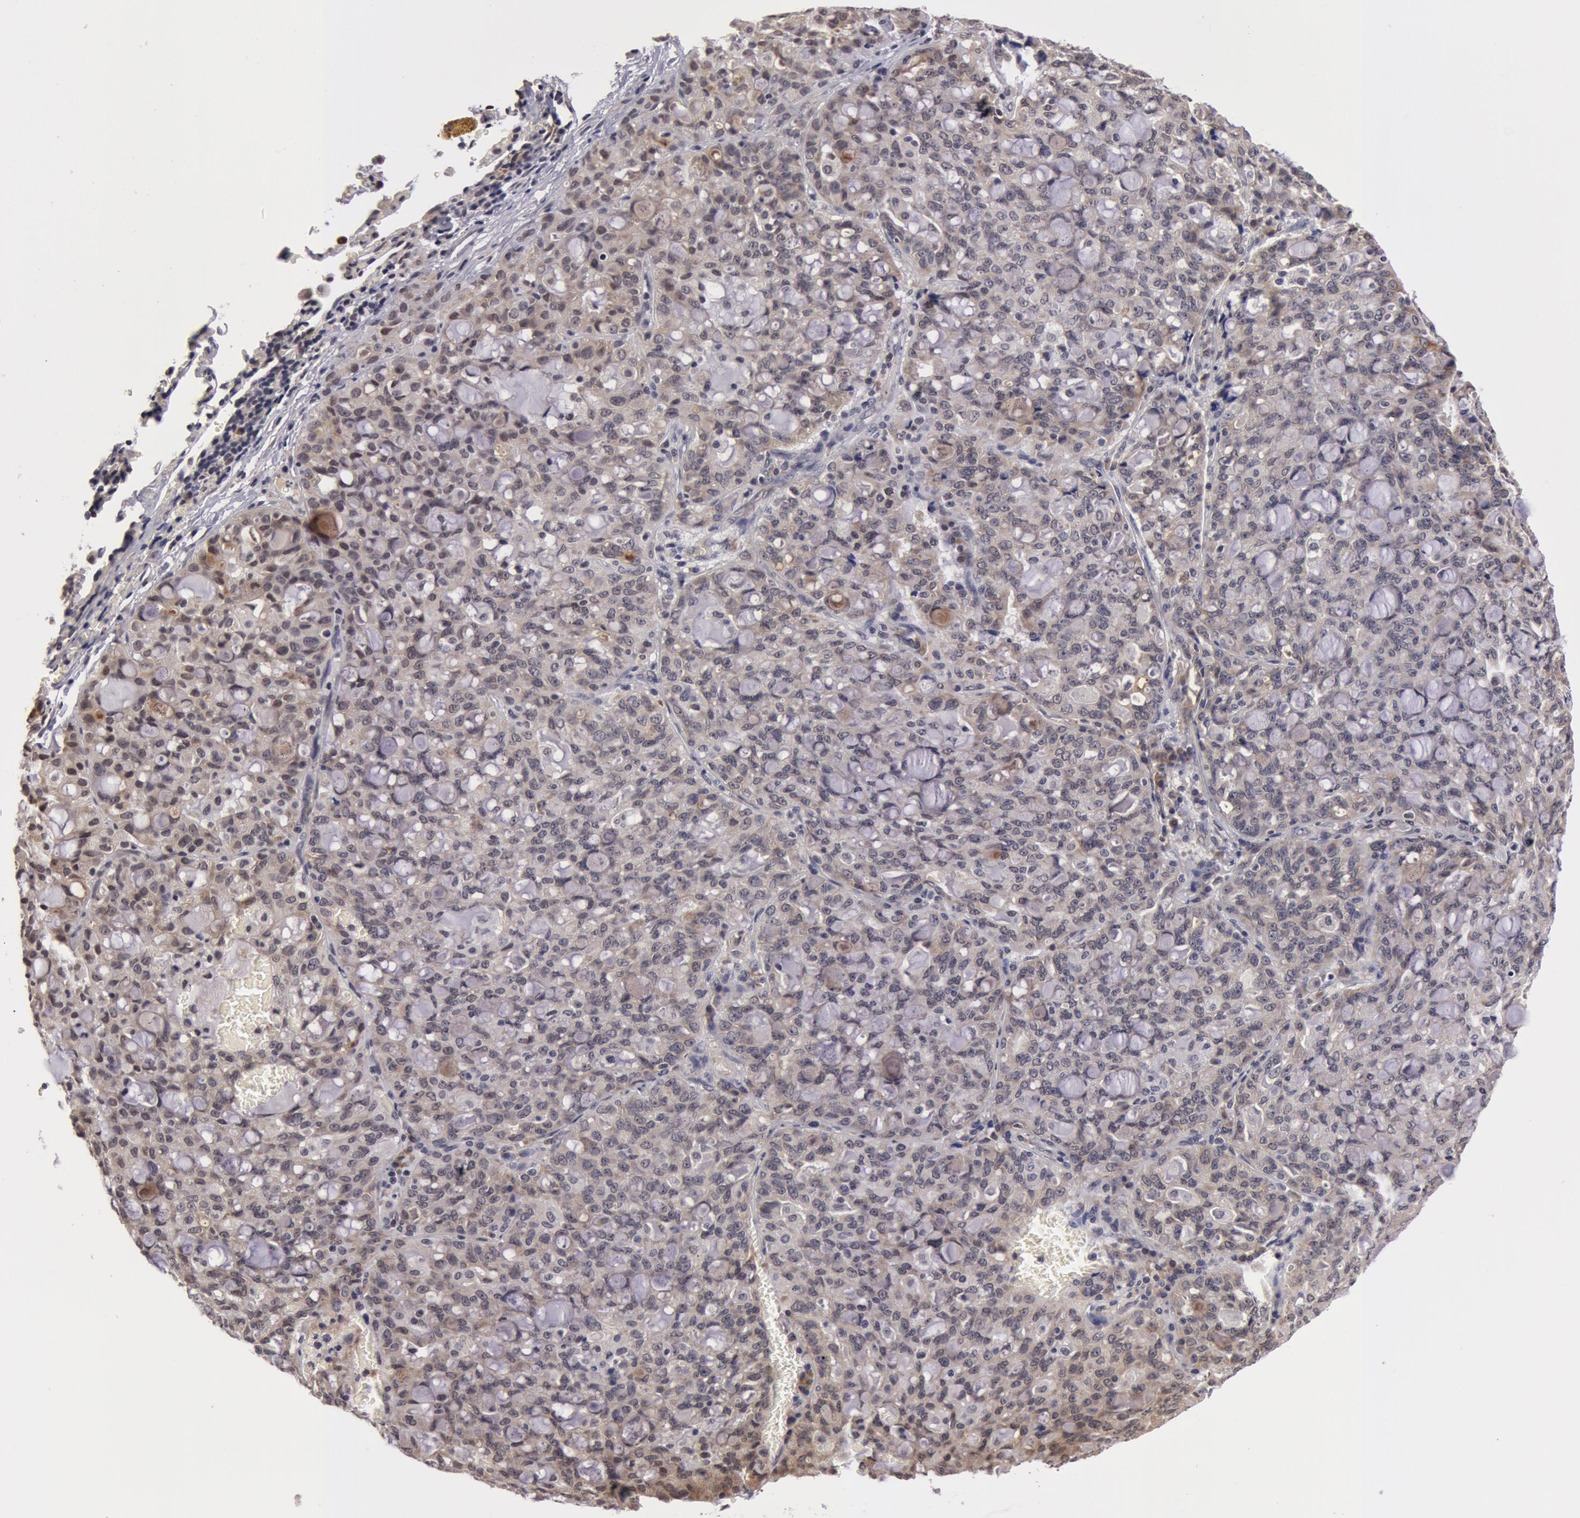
{"staining": {"intensity": "moderate", "quantity": "<25%", "location": "cytoplasmic/membranous"}, "tissue": "lung cancer", "cell_type": "Tumor cells", "image_type": "cancer", "snomed": [{"axis": "morphology", "description": "Adenocarcinoma, NOS"}, {"axis": "topography", "description": "Lung"}], "caption": "A micrograph of lung adenocarcinoma stained for a protein exhibits moderate cytoplasmic/membranous brown staining in tumor cells.", "gene": "SYTL4", "patient": {"sex": "female", "age": 44}}